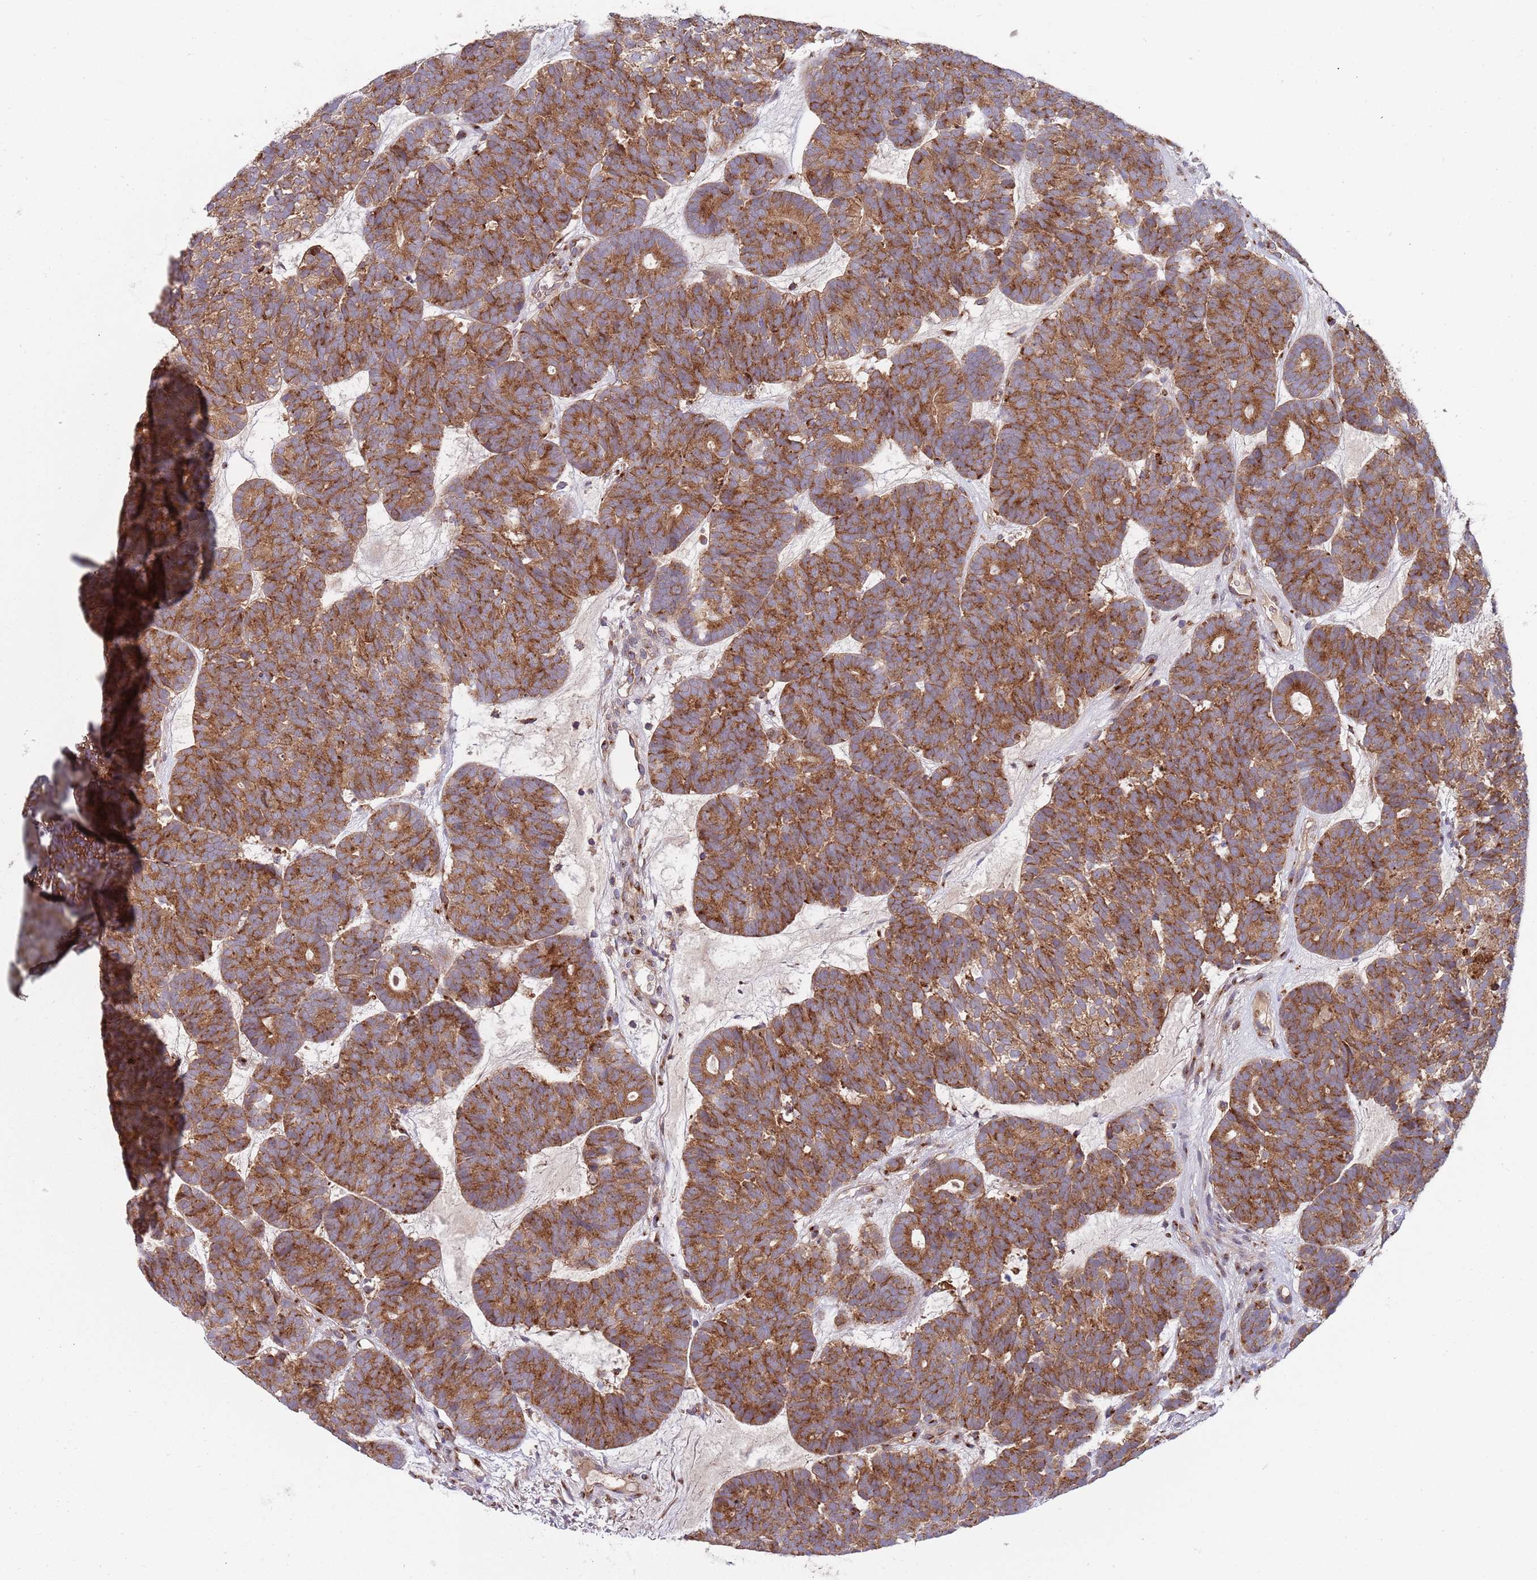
{"staining": {"intensity": "moderate", "quantity": ">75%", "location": "cytoplasmic/membranous"}, "tissue": "head and neck cancer", "cell_type": "Tumor cells", "image_type": "cancer", "snomed": [{"axis": "morphology", "description": "Adenocarcinoma, NOS"}, {"axis": "topography", "description": "Head-Neck"}], "caption": "Adenocarcinoma (head and neck) tissue exhibits moderate cytoplasmic/membranous expression in about >75% of tumor cells", "gene": "BTBD7", "patient": {"sex": "female", "age": 81}}